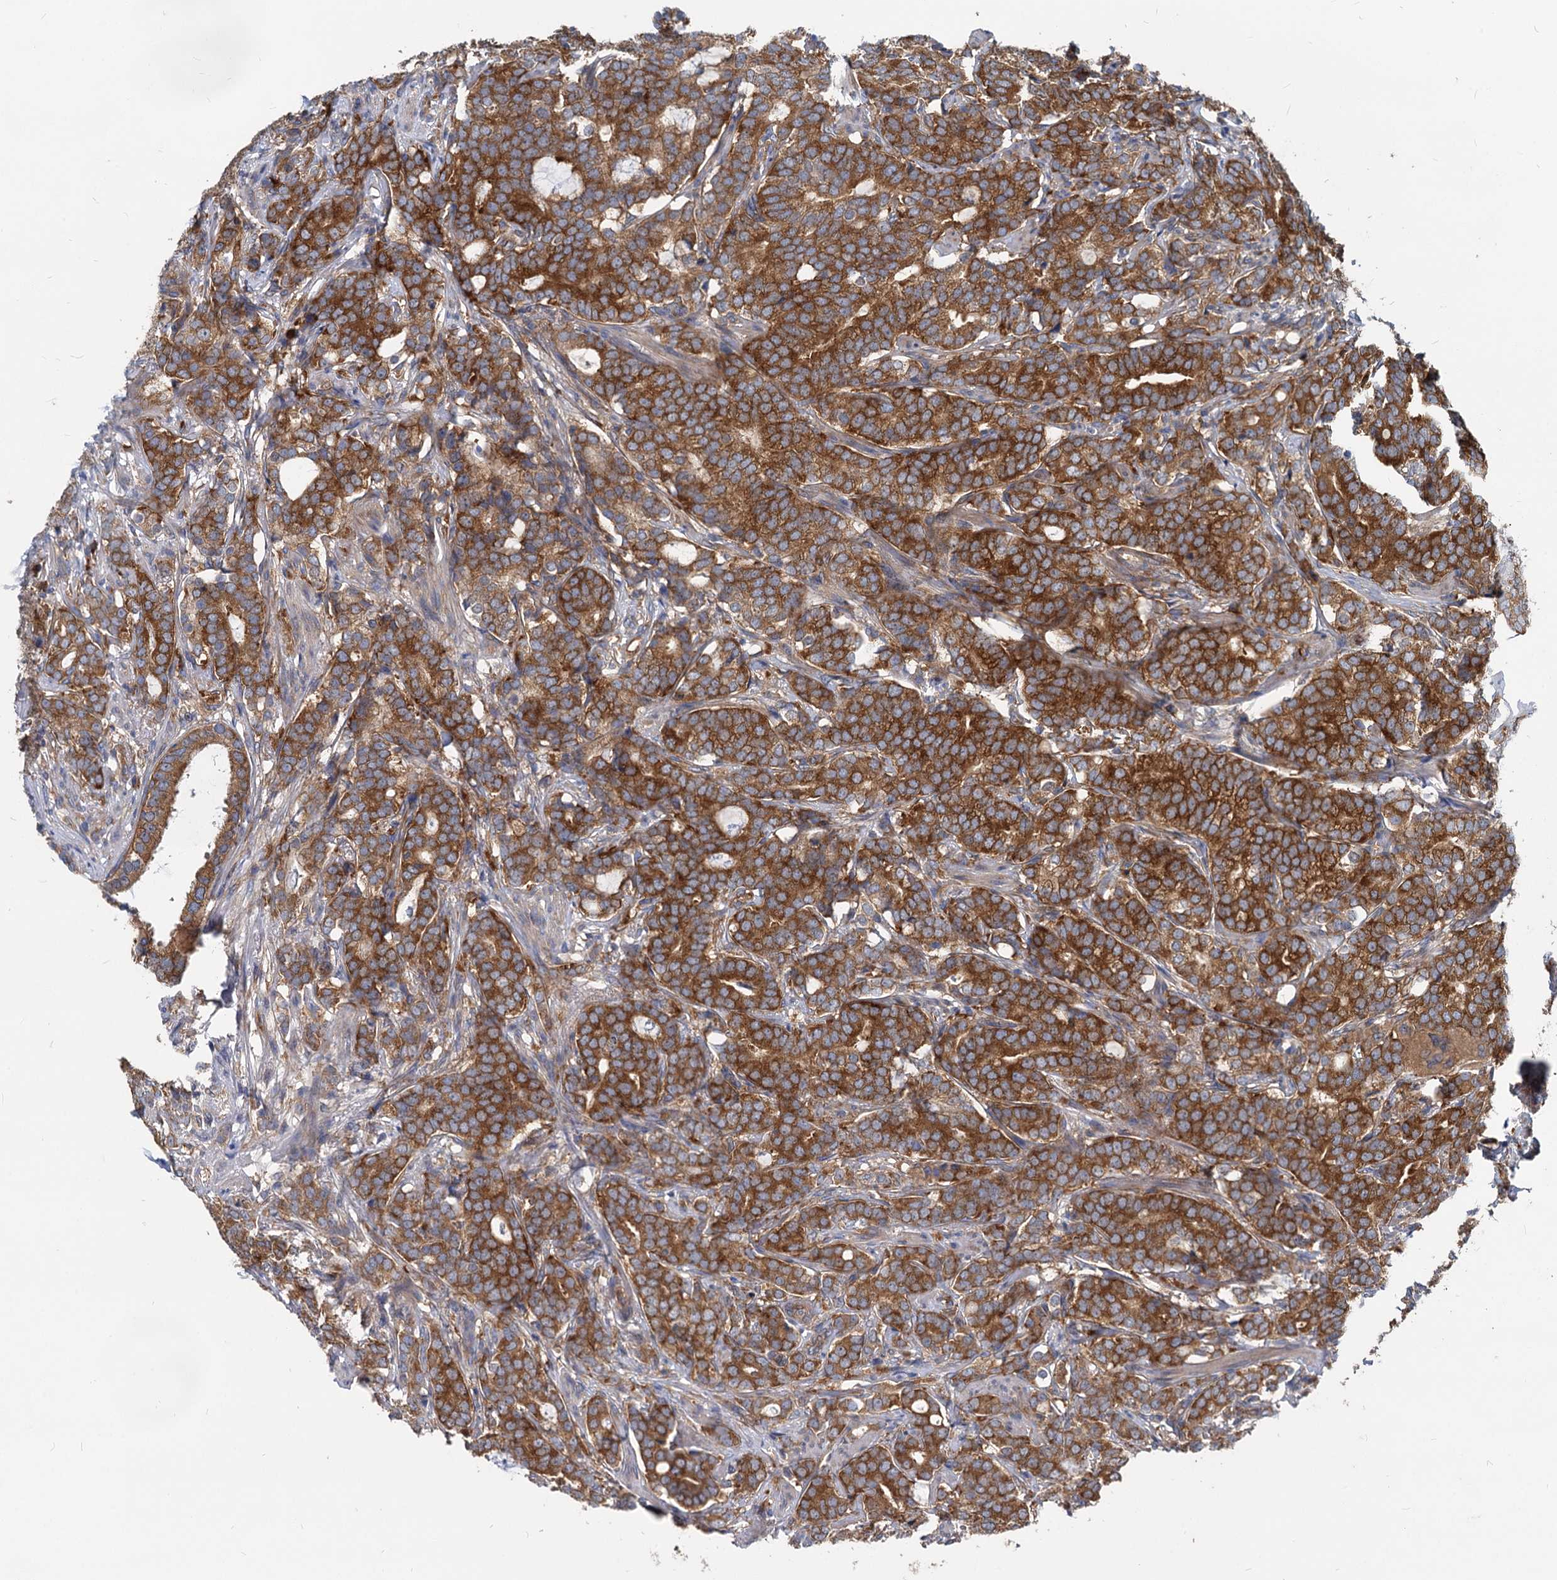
{"staining": {"intensity": "strong", "quantity": ">75%", "location": "cytoplasmic/membranous"}, "tissue": "prostate cancer", "cell_type": "Tumor cells", "image_type": "cancer", "snomed": [{"axis": "morphology", "description": "Adenocarcinoma, Low grade"}, {"axis": "topography", "description": "Prostate"}], "caption": "Adenocarcinoma (low-grade) (prostate) was stained to show a protein in brown. There is high levels of strong cytoplasmic/membranous staining in about >75% of tumor cells.", "gene": "EIF2B2", "patient": {"sex": "male", "age": 71}}